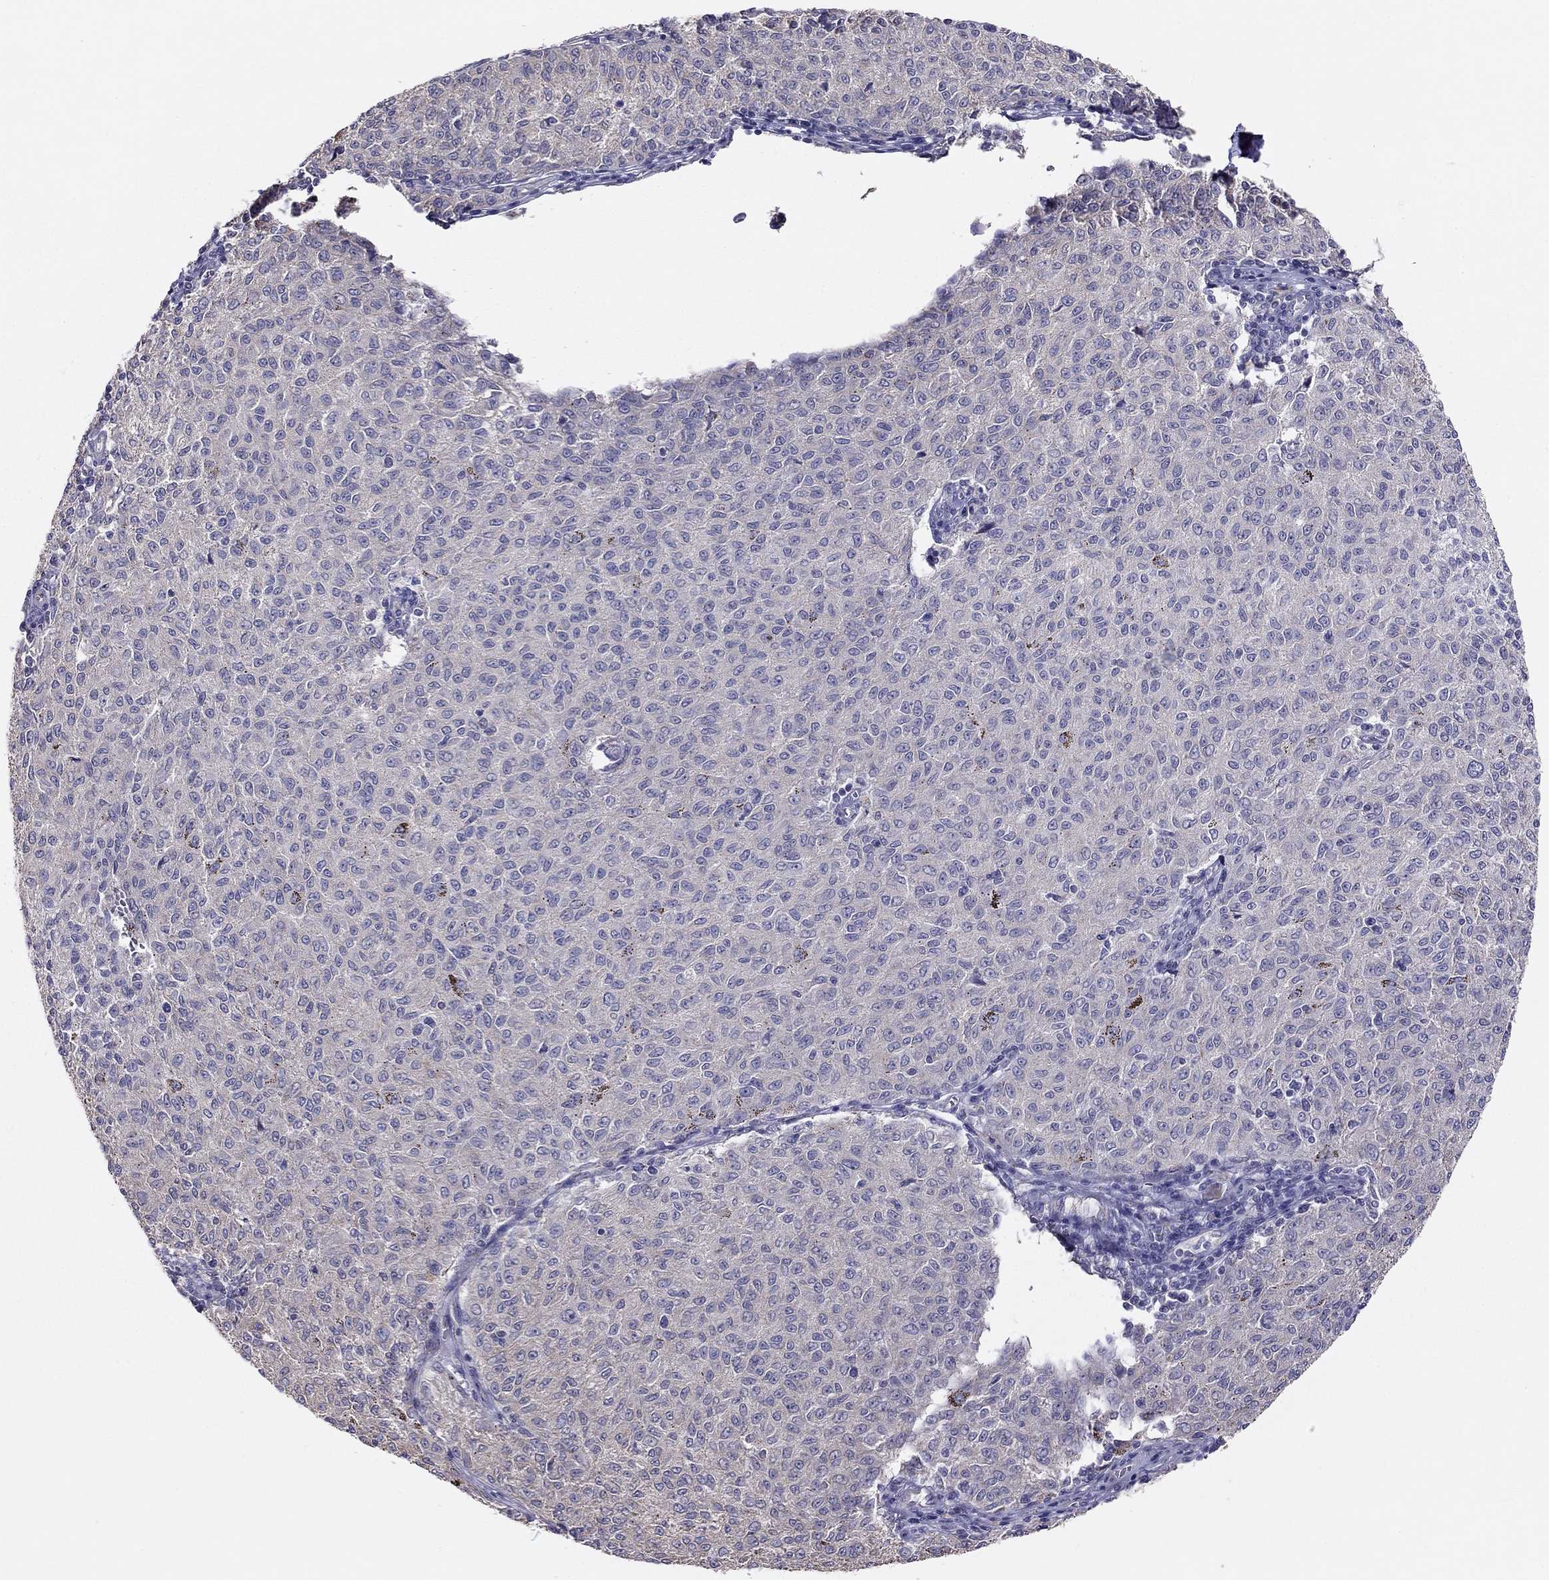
{"staining": {"intensity": "negative", "quantity": "none", "location": "none"}, "tissue": "melanoma", "cell_type": "Tumor cells", "image_type": "cancer", "snomed": [{"axis": "morphology", "description": "Malignant melanoma, NOS"}, {"axis": "topography", "description": "Skin"}], "caption": "This is an IHC photomicrograph of melanoma. There is no positivity in tumor cells.", "gene": "LRIT3", "patient": {"sex": "female", "age": 72}}